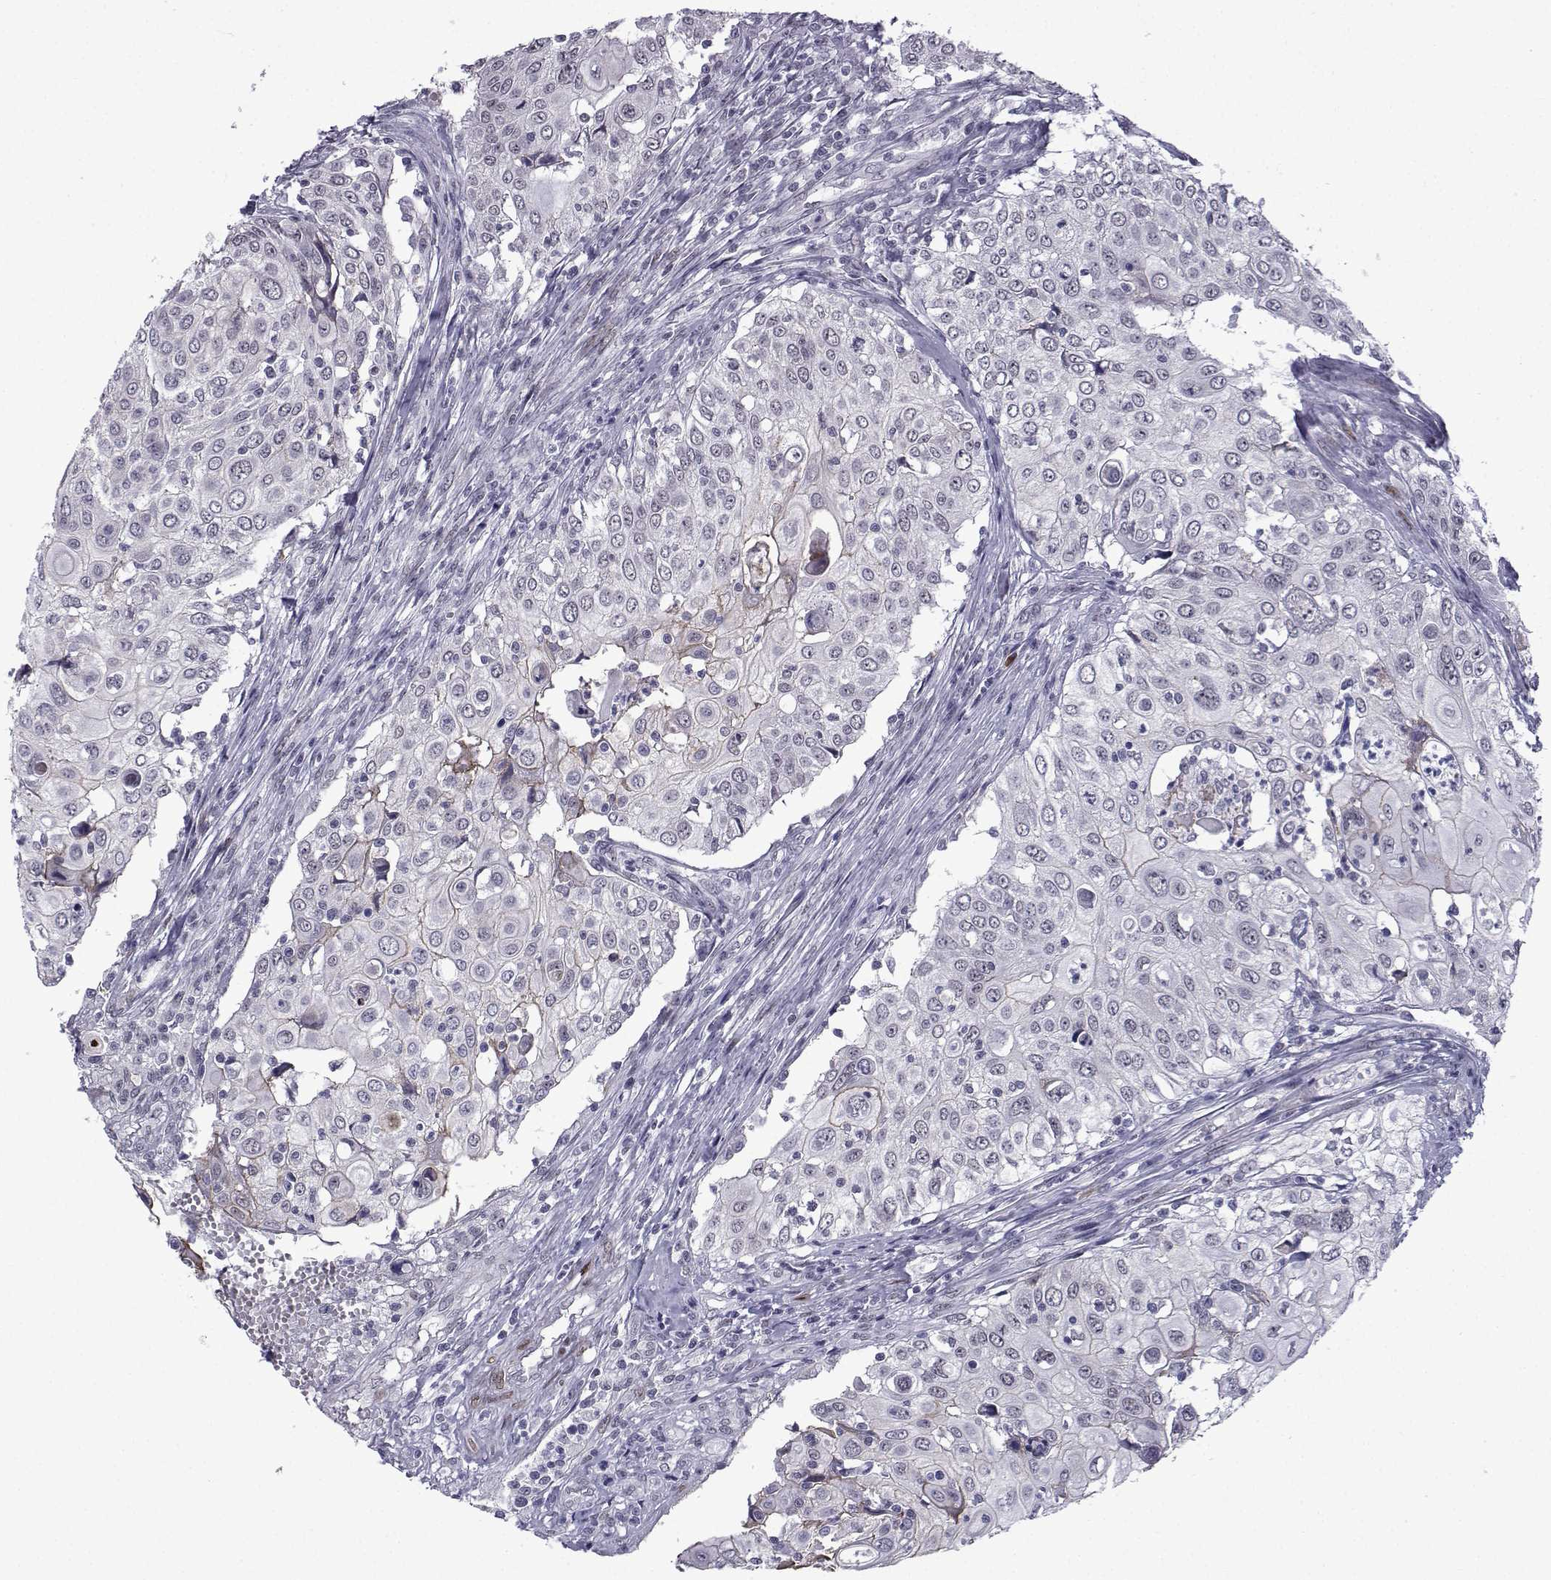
{"staining": {"intensity": "negative", "quantity": "none", "location": "none"}, "tissue": "urothelial cancer", "cell_type": "Tumor cells", "image_type": "cancer", "snomed": [{"axis": "morphology", "description": "Urothelial carcinoma, High grade"}, {"axis": "topography", "description": "Urinary bladder"}], "caption": "DAB immunohistochemical staining of human urothelial cancer shows no significant positivity in tumor cells. (DAB IHC, high magnification).", "gene": "RBM24", "patient": {"sex": "female", "age": 79}}